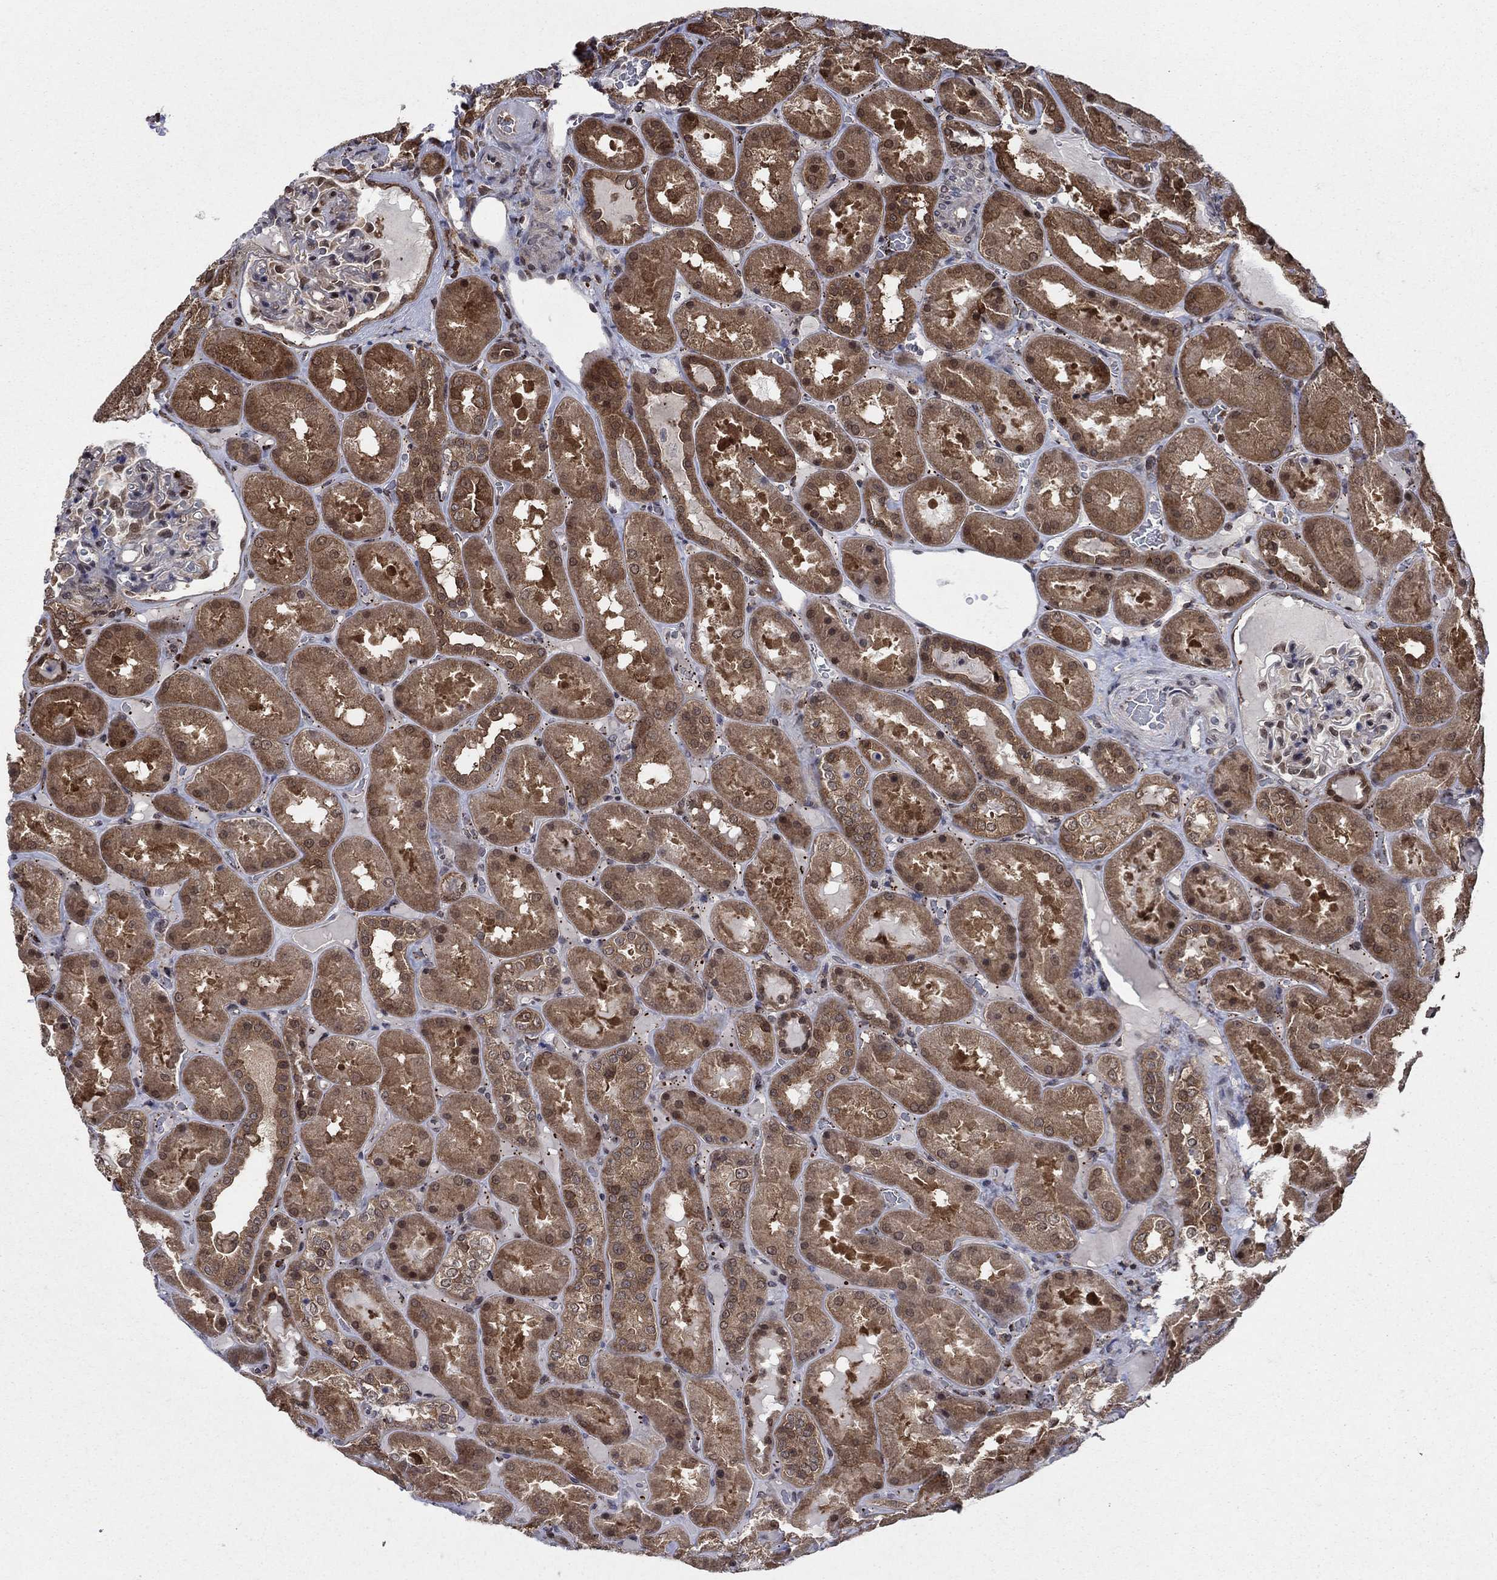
{"staining": {"intensity": "moderate", "quantity": "<25%", "location": "cytoplasmic/membranous"}, "tissue": "kidney", "cell_type": "Cells in glomeruli", "image_type": "normal", "snomed": [{"axis": "morphology", "description": "Normal tissue, NOS"}, {"axis": "topography", "description": "Kidney"}], "caption": "IHC (DAB) staining of benign human kidney reveals moderate cytoplasmic/membranous protein positivity in about <25% of cells in glomeruli. (Brightfield microscopy of DAB IHC at high magnification).", "gene": "CACYBP", "patient": {"sex": "male", "age": 73}}